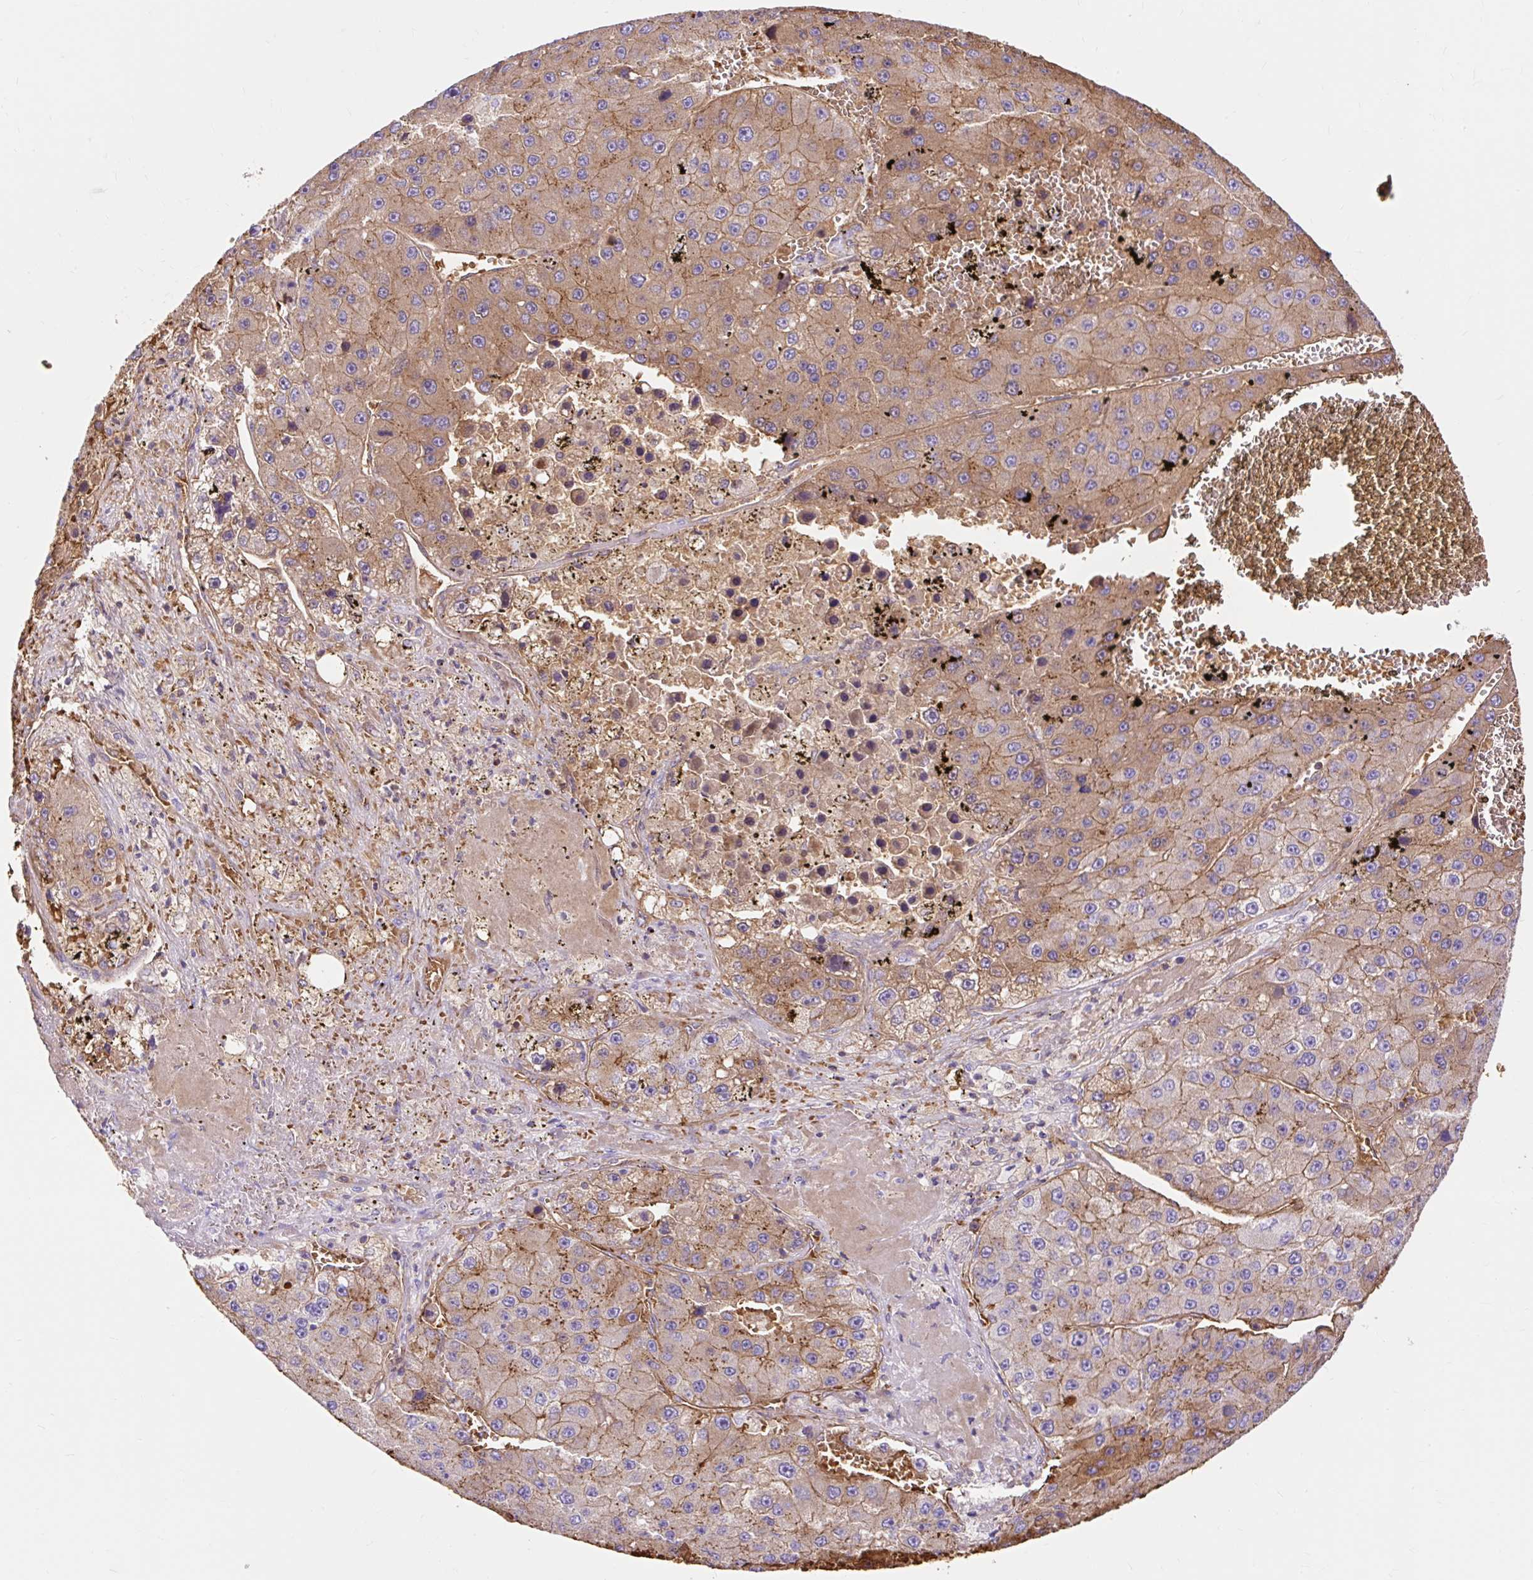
{"staining": {"intensity": "moderate", "quantity": "25%-75%", "location": "cytoplasmic/membranous"}, "tissue": "liver cancer", "cell_type": "Tumor cells", "image_type": "cancer", "snomed": [{"axis": "morphology", "description": "Carcinoma, Hepatocellular, NOS"}, {"axis": "topography", "description": "Liver"}], "caption": "Protein expression analysis of hepatocellular carcinoma (liver) reveals moderate cytoplasmic/membranous staining in approximately 25%-75% of tumor cells.", "gene": "HIP1R", "patient": {"sex": "female", "age": 73}}